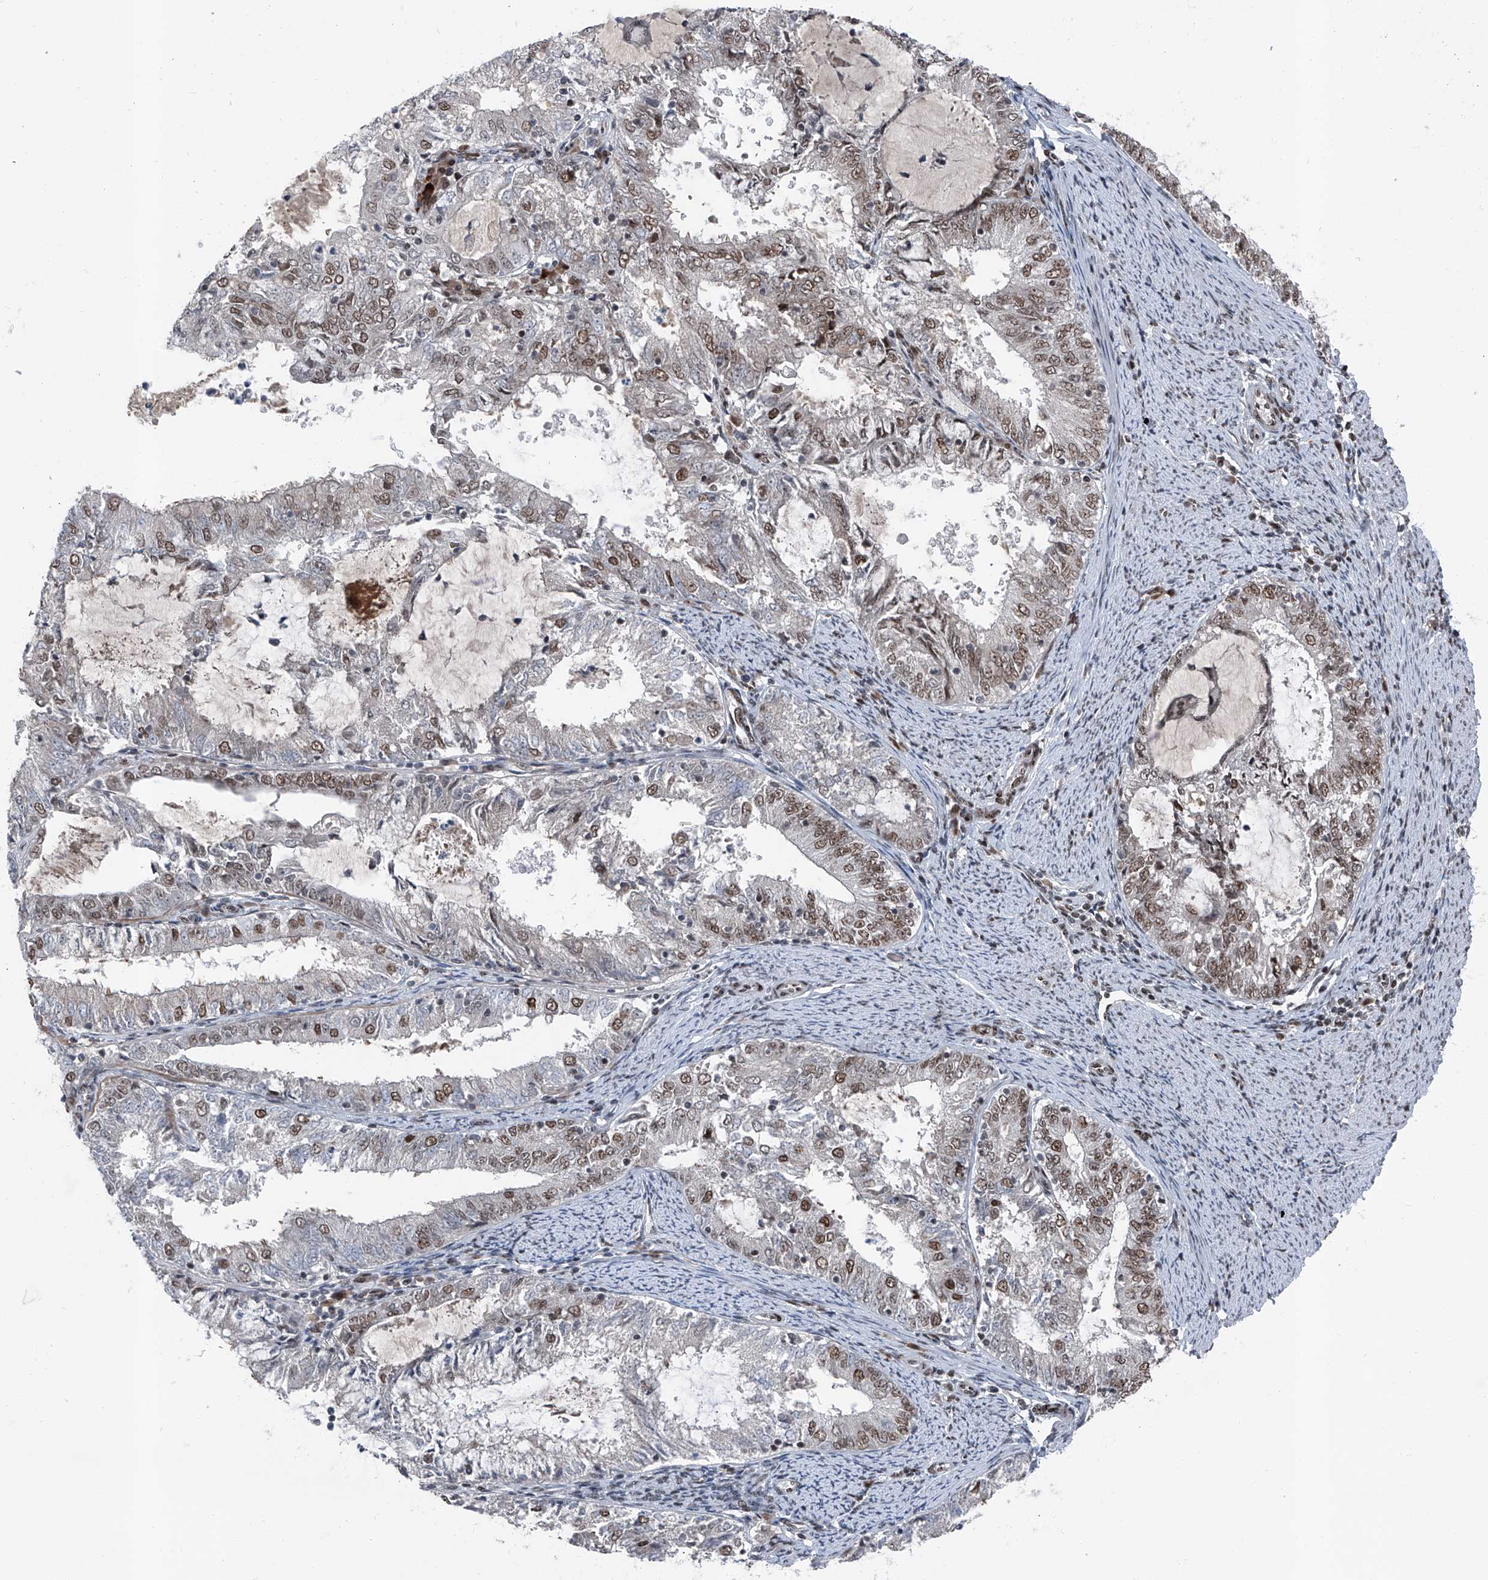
{"staining": {"intensity": "moderate", "quantity": "25%-75%", "location": "nuclear"}, "tissue": "endometrial cancer", "cell_type": "Tumor cells", "image_type": "cancer", "snomed": [{"axis": "morphology", "description": "Adenocarcinoma, NOS"}, {"axis": "topography", "description": "Endometrium"}], "caption": "Endometrial cancer stained for a protein demonstrates moderate nuclear positivity in tumor cells.", "gene": "BMI1", "patient": {"sex": "female", "age": 57}}